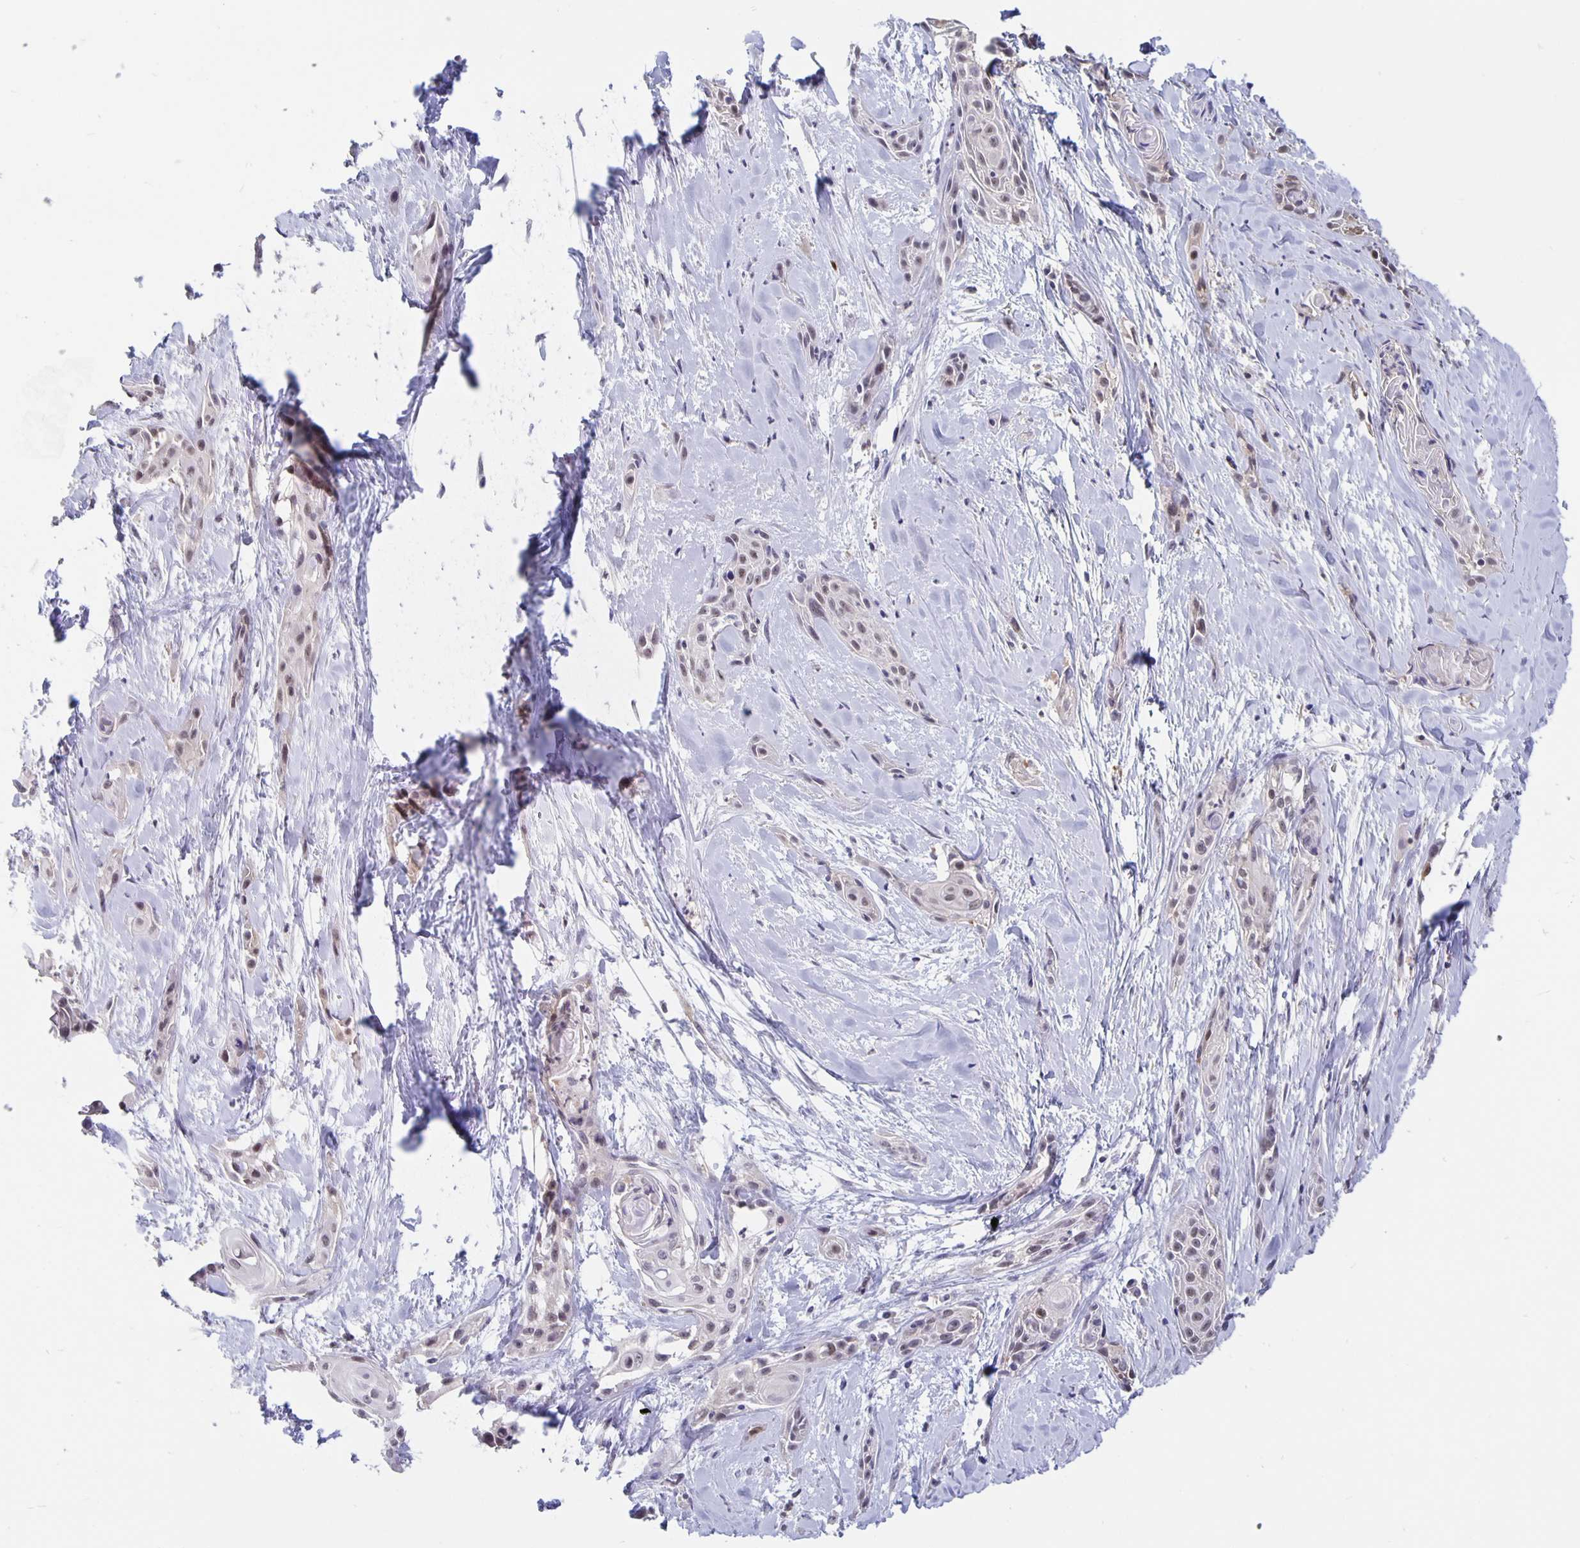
{"staining": {"intensity": "weak", "quantity": "<25%", "location": "nuclear"}, "tissue": "skin cancer", "cell_type": "Tumor cells", "image_type": "cancer", "snomed": [{"axis": "morphology", "description": "Squamous cell carcinoma, NOS"}, {"axis": "topography", "description": "Skin"}, {"axis": "topography", "description": "Anal"}], "caption": "This is an immunohistochemistry photomicrograph of skin squamous cell carcinoma. There is no positivity in tumor cells.", "gene": "ZNF691", "patient": {"sex": "male", "age": 64}}